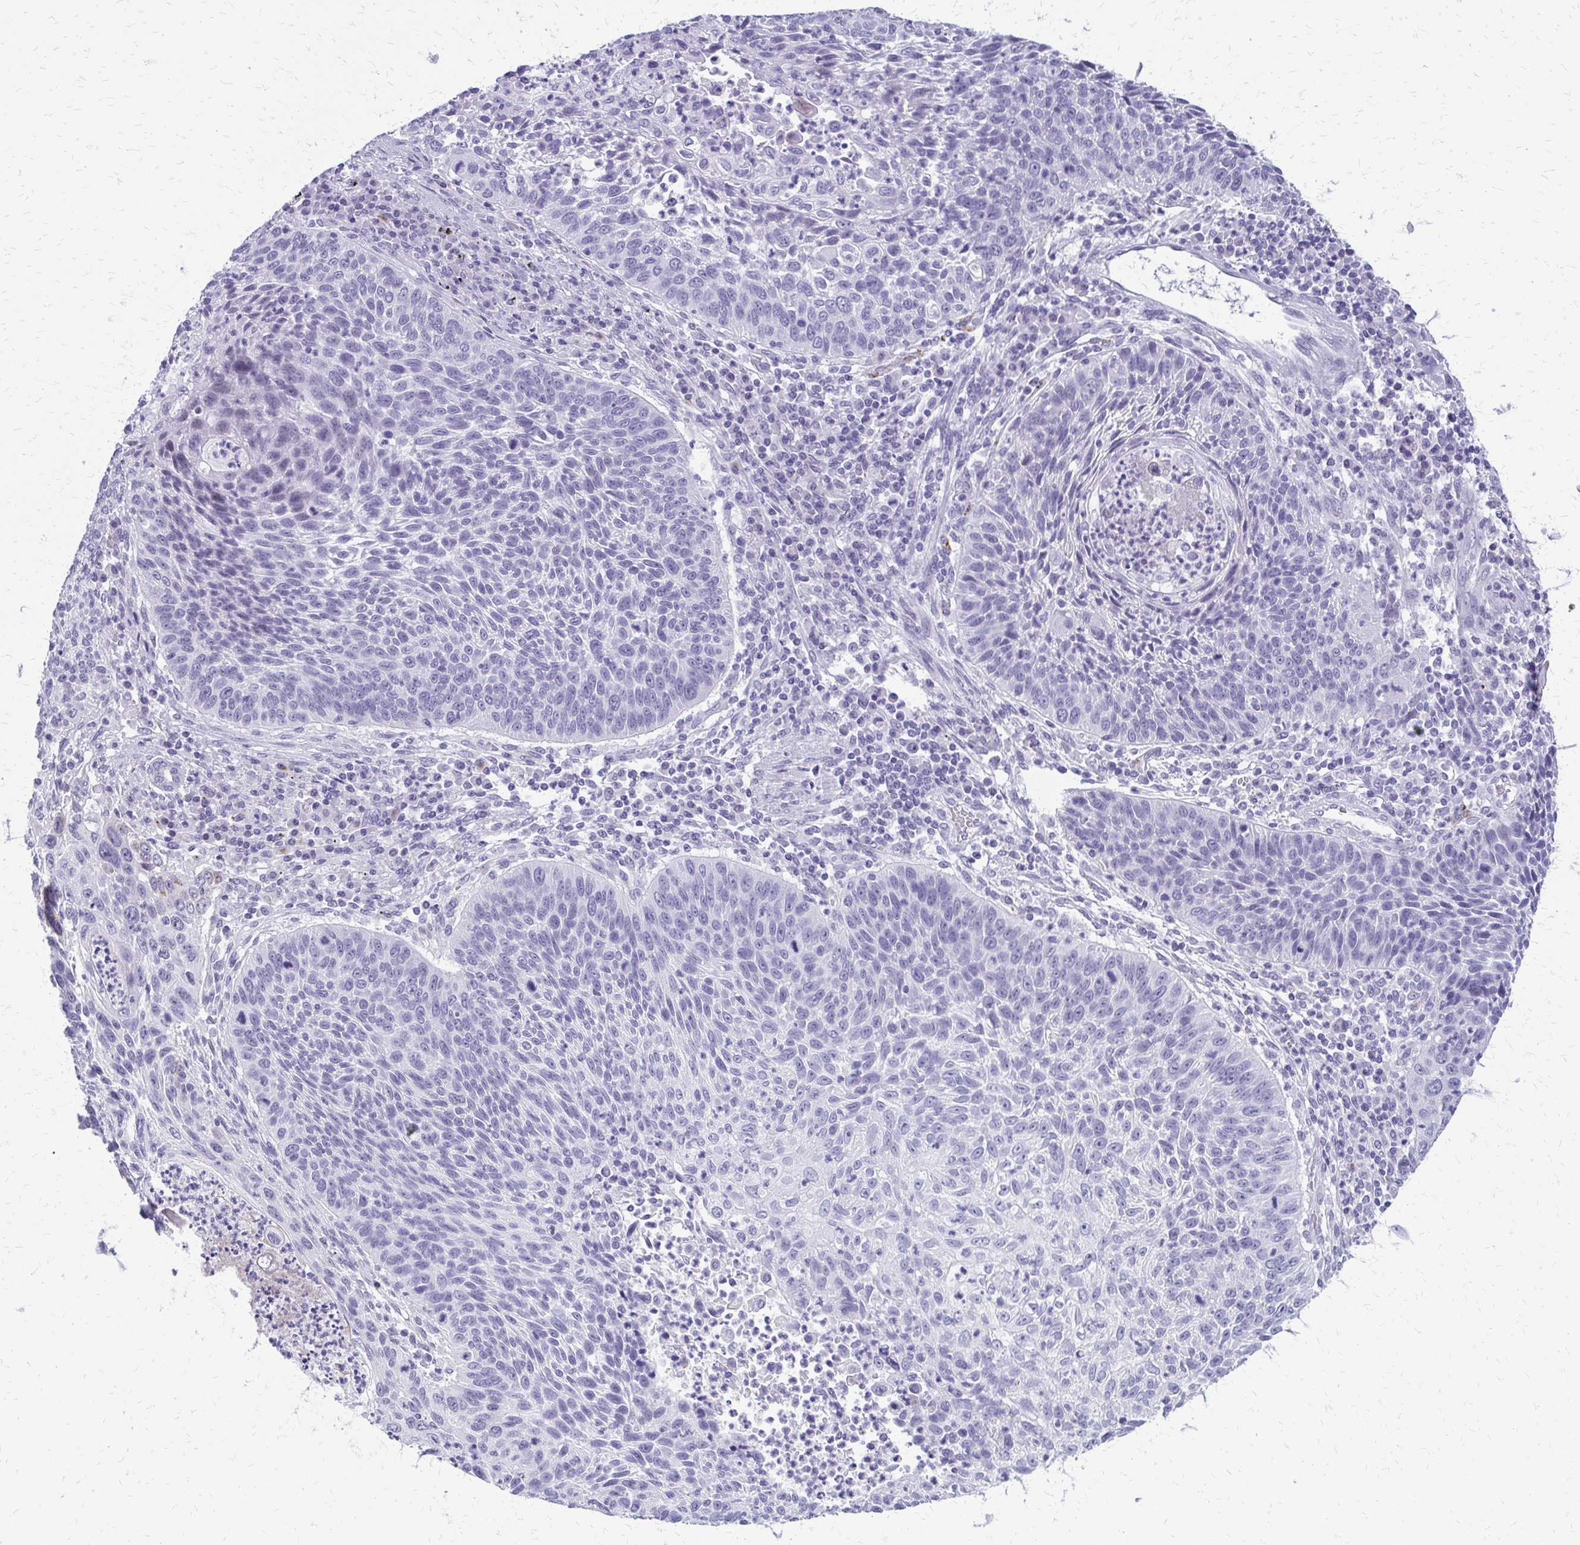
{"staining": {"intensity": "negative", "quantity": "none", "location": "none"}, "tissue": "lung cancer", "cell_type": "Tumor cells", "image_type": "cancer", "snomed": [{"axis": "morphology", "description": "Squamous cell carcinoma, NOS"}, {"axis": "morphology", "description": "Squamous cell carcinoma, metastatic, NOS"}, {"axis": "topography", "description": "Lung"}, {"axis": "topography", "description": "Pleura, NOS"}], "caption": "Histopathology image shows no protein staining in tumor cells of squamous cell carcinoma (lung) tissue.", "gene": "FAM162B", "patient": {"sex": "male", "age": 72}}